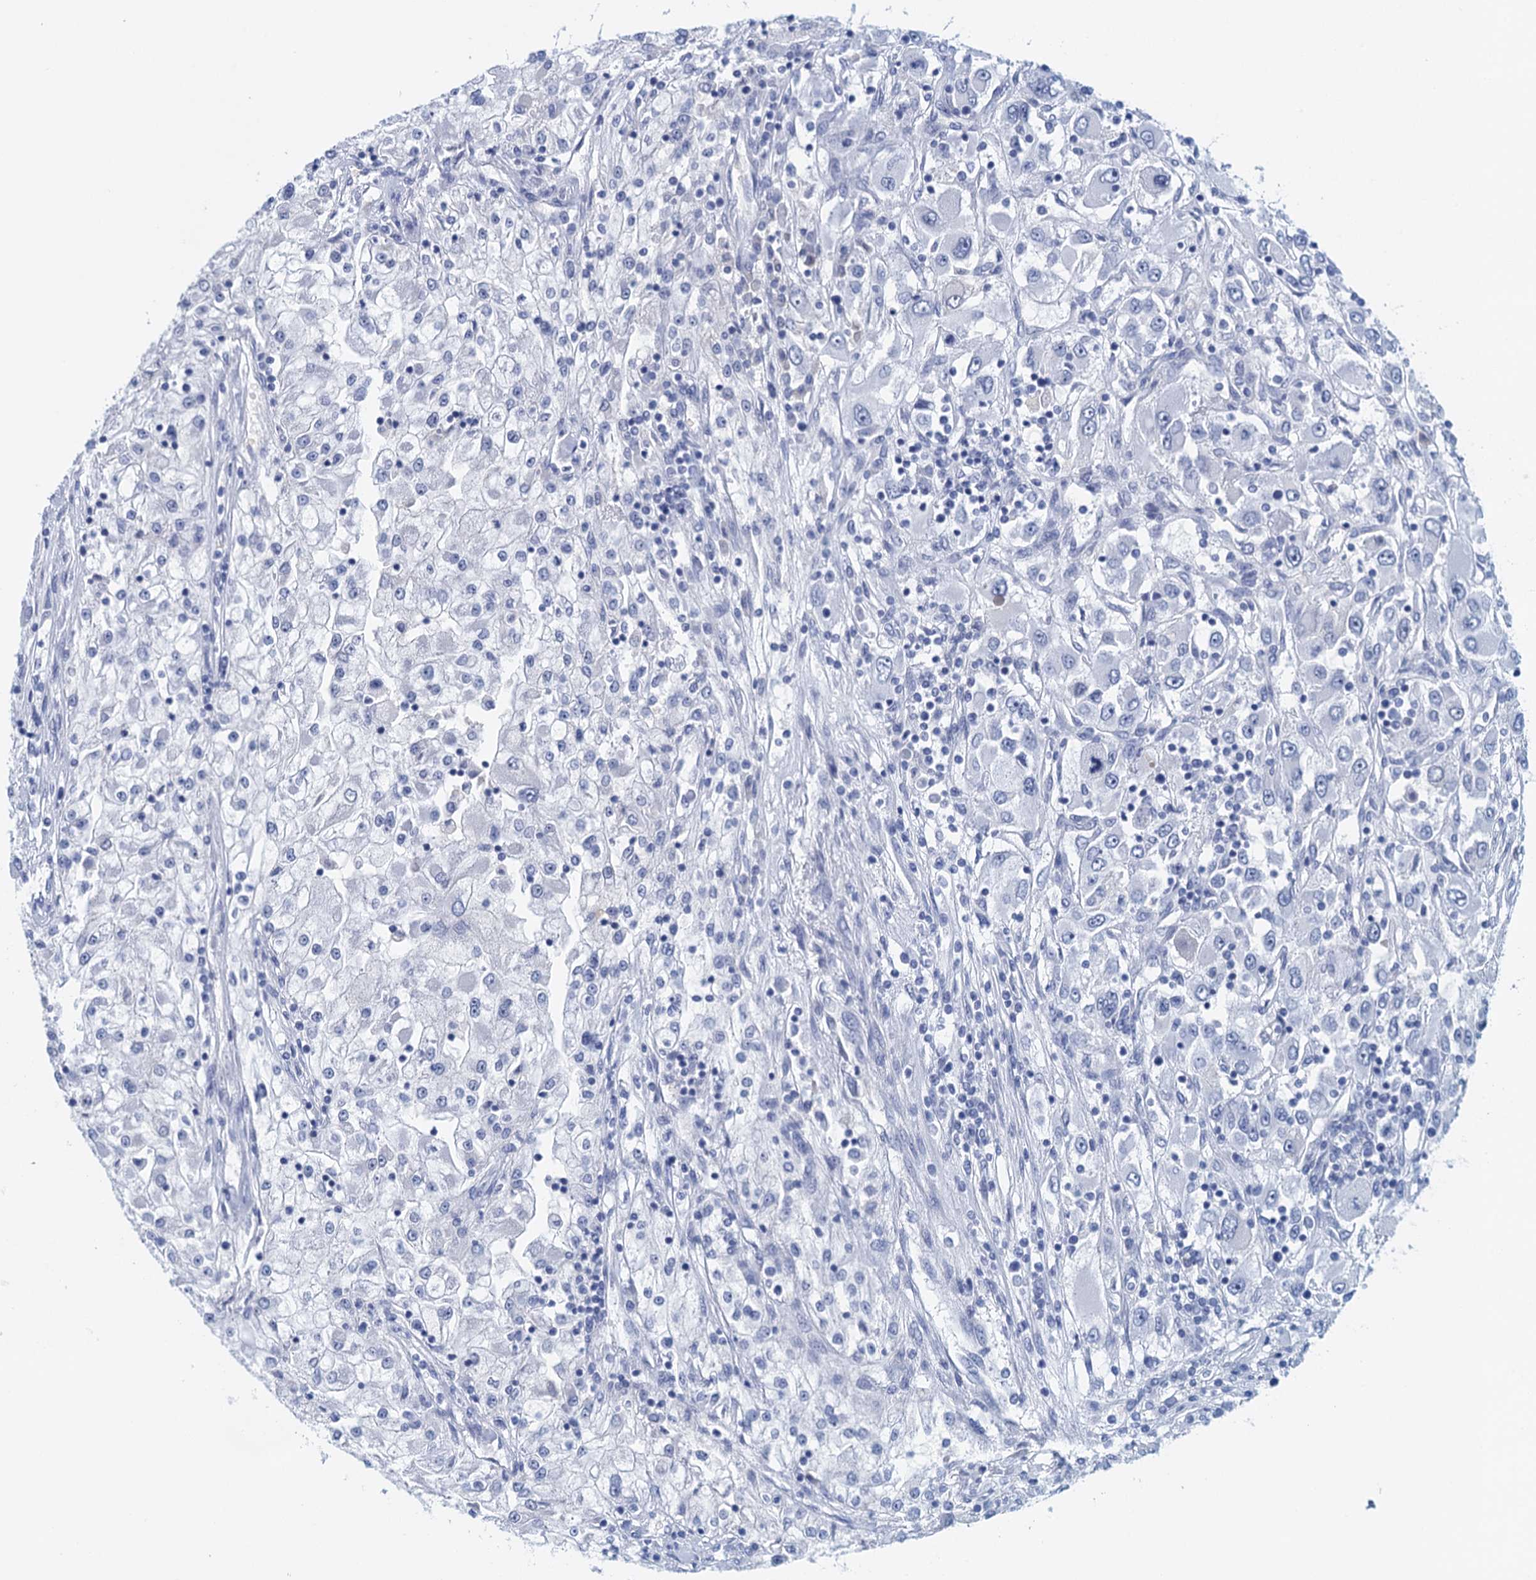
{"staining": {"intensity": "negative", "quantity": "none", "location": "none"}, "tissue": "renal cancer", "cell_type": "Tumor cells", "image_type": "cancer", "snomed": [{"axis": "morphology", "description": "Adenocarcinoma, NOS"}, {"axis": "topography", "description": "Kidney"}], "caption": "Renal cancer was stained to show a protein in brown. There is no significant positivity in tumor cells. The staining was performed using DAB to visualize the protein expression in brown, while the nuclei were stained in blue with hematoxylin (Magnification: 20x).", "gene": "CYP51A1", "patient": {"sex": "female", "age": 52}}